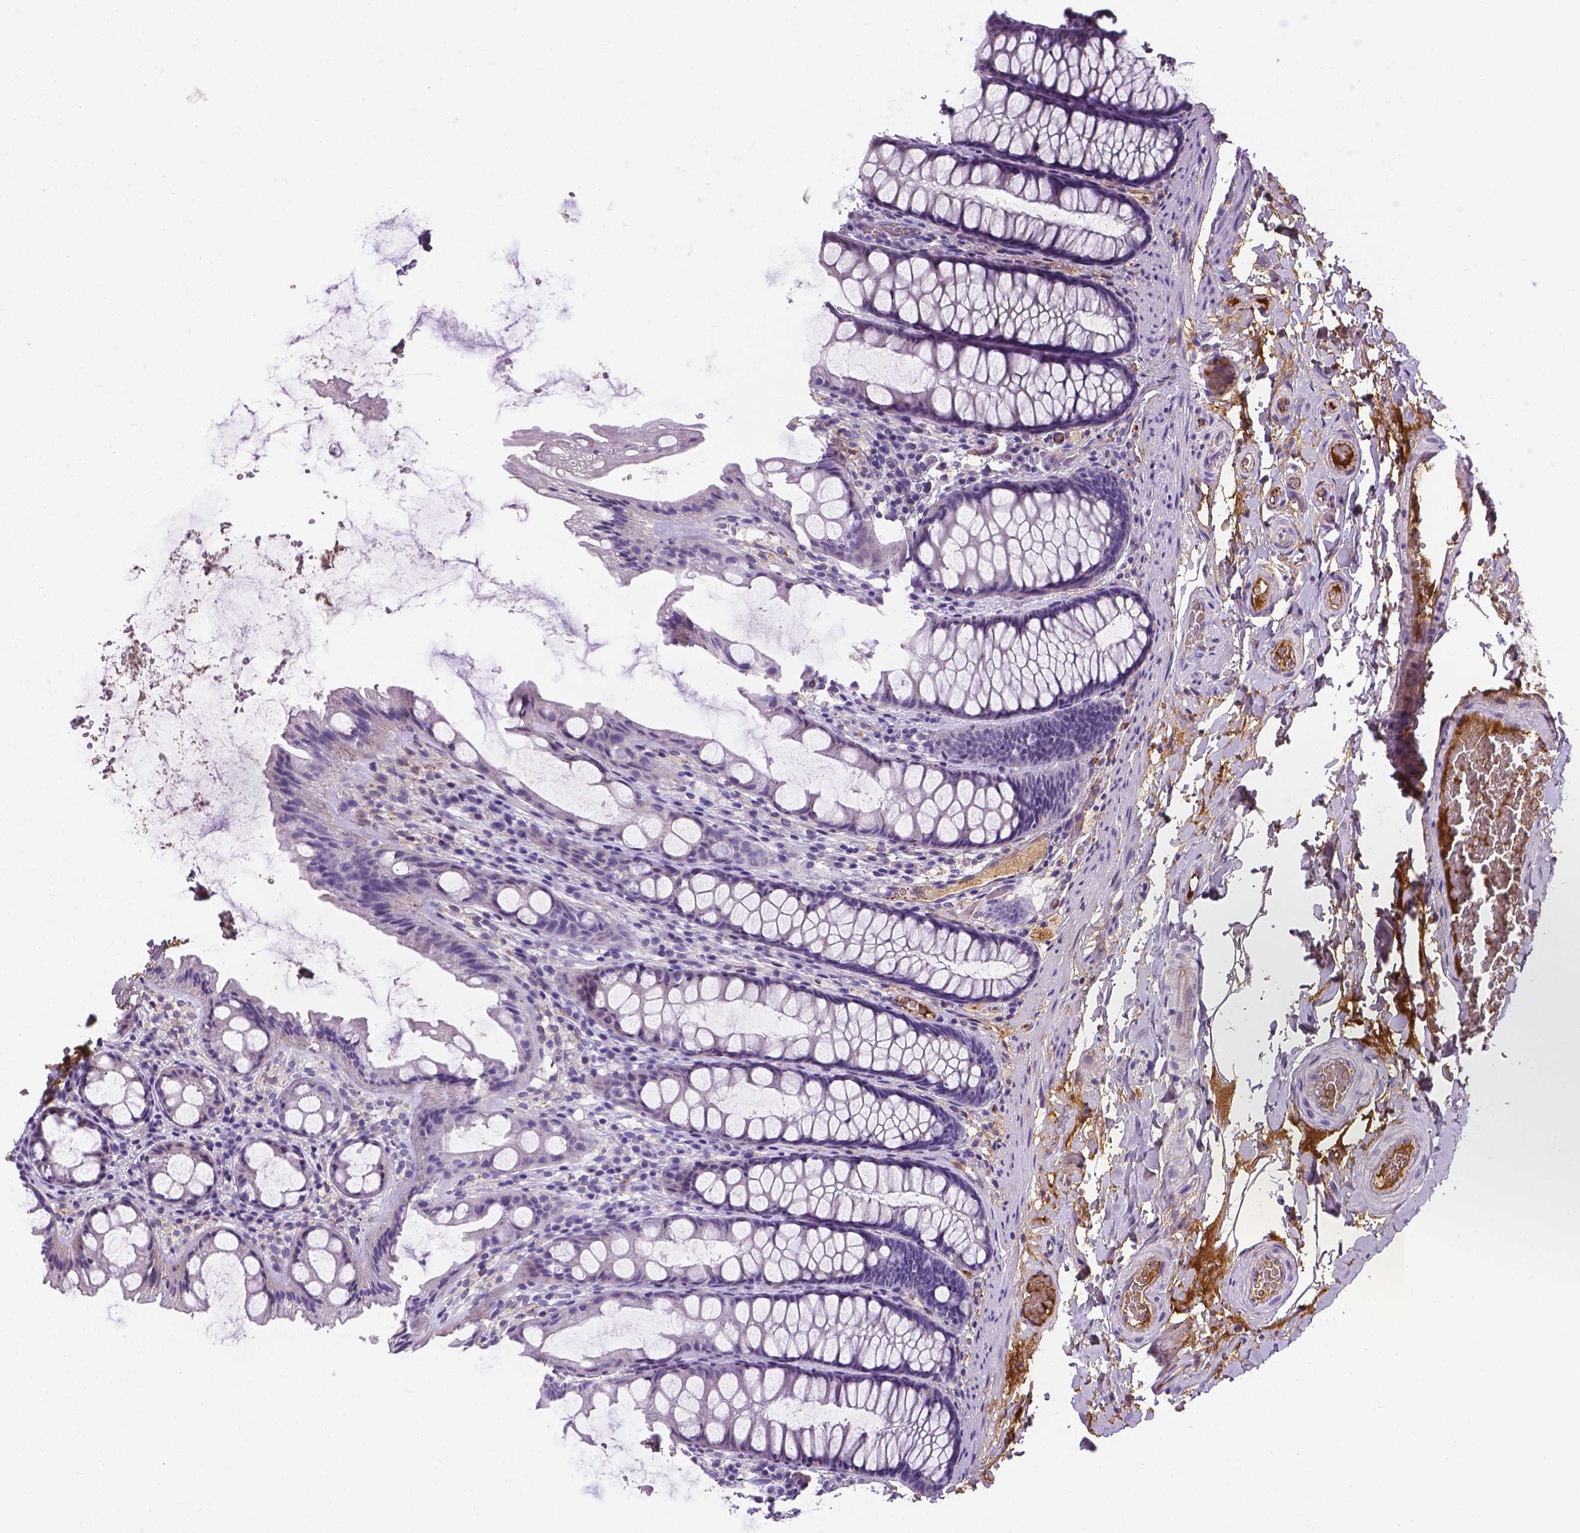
{"staining": {"intensity": "negative", "quantity": "none", "location": "none"}, "tissue": "colon", "cell_type": "Endothelial cells", "image_type": "normal", "snomed": [{"axis": "morphology", "description": "Normal tissue, NOS"}, {"axis": "topography", "description": "Colon"}], "caption": "High power microscopy image of an IHC histopathology image of unremarkable colon, revealing no significant positivity in endothelial cells. Brightfield microscopy of immunohistochemistry stained with DAB (3,3'-diaminobenzidine) (brown) and hematoxylin (blue), captured at high magnification.", "gene": "APOE", "patient": {"sex": "male", "age": 47}}